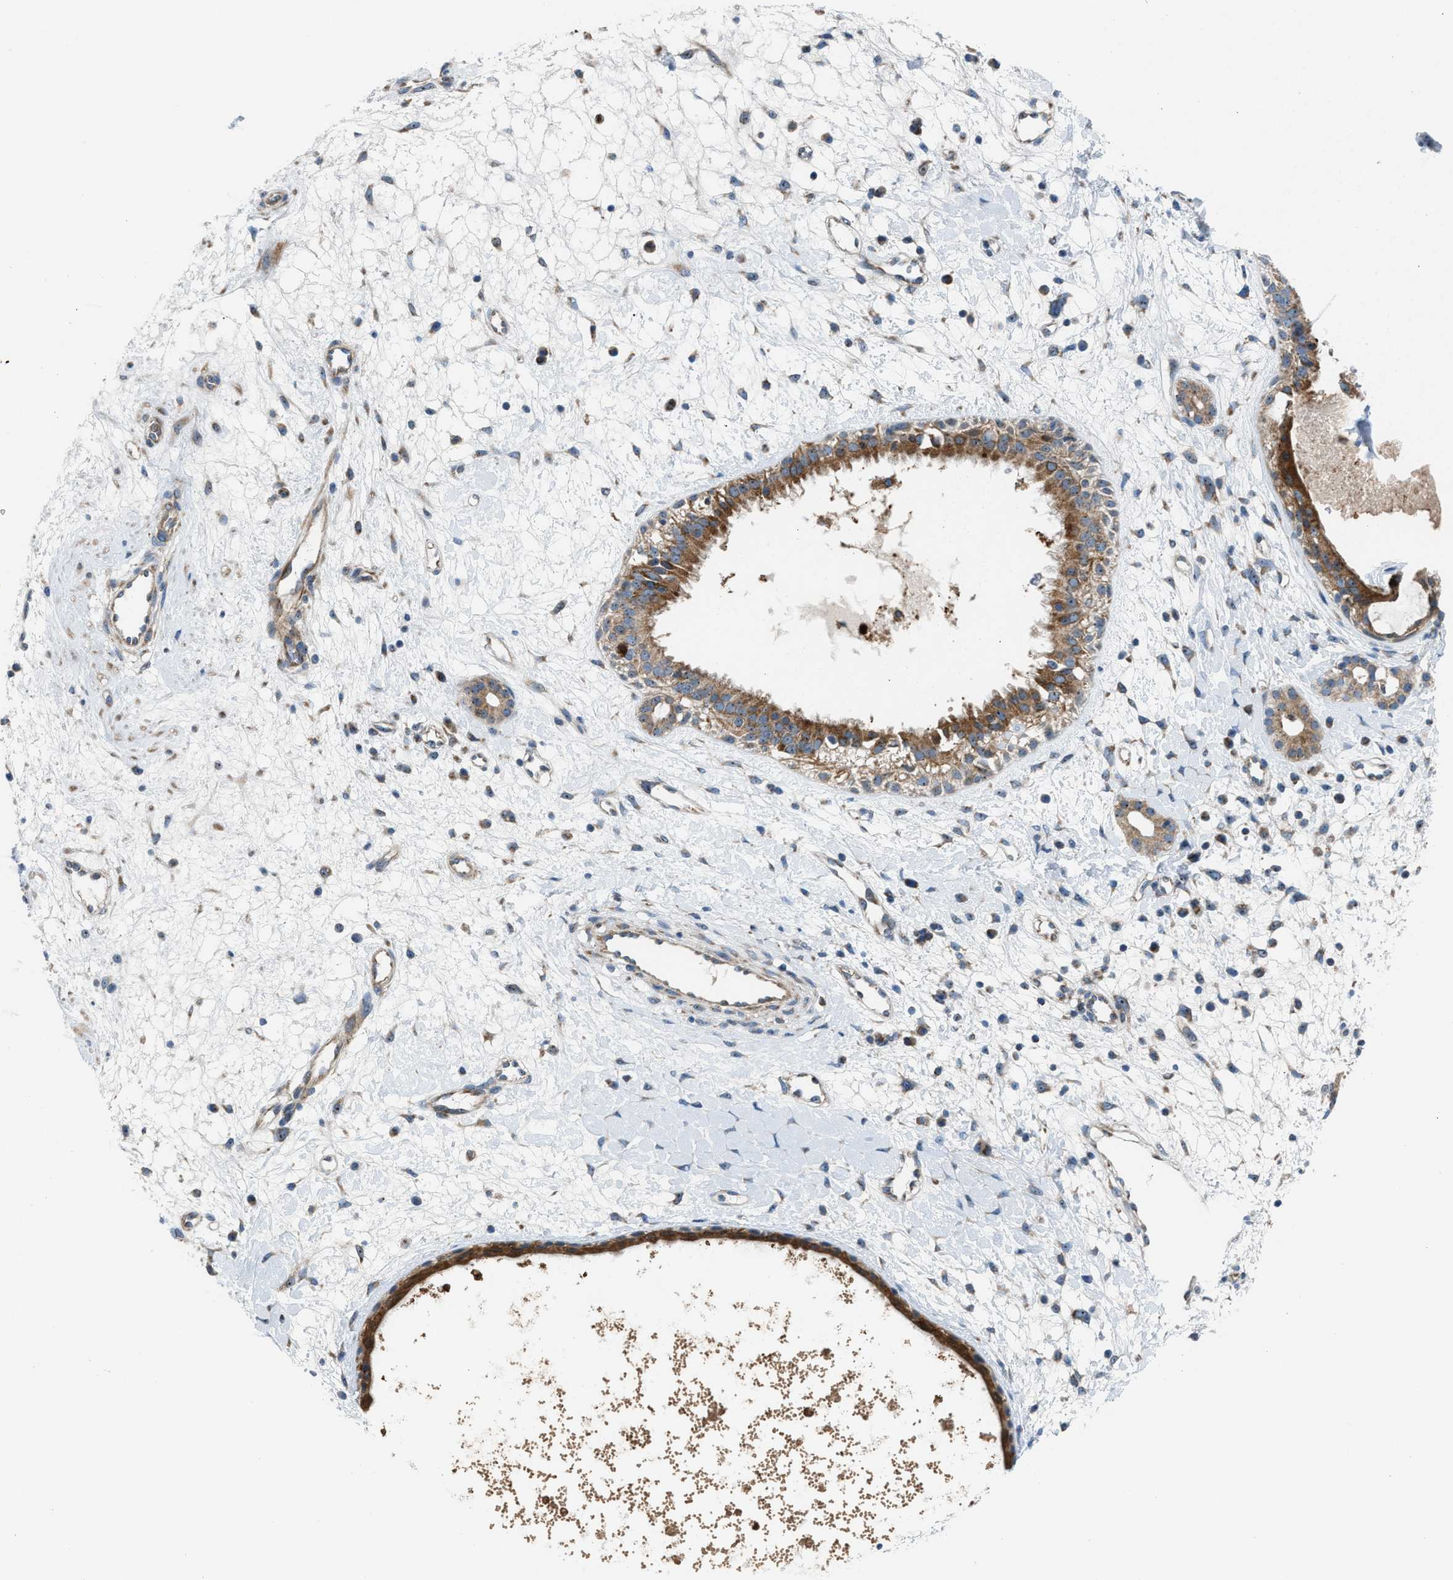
{"staining": {"intensity": "moderate", "quantity": ">75%", "location": "cytoplasmic/membranous"}, "tissue": "nasopharynx", "cell_type": "Respiratory epithelial cells", "image_type": "normal", "snomed": [{"axis": "morphology", "description": "Normal tissue, NOS"}, {"axis": "topography", "description": "Nasopharynx"}], "caption": "A photomicrograph showing moderate cytoplasmic/membranous staining in approximately >75% of respiratory epithelial cells in normal nasopharynx, as visualized by brown immunohistochemical staining.", "gene": "TPH1", "patient": {"sex": "male", "age": 22}}